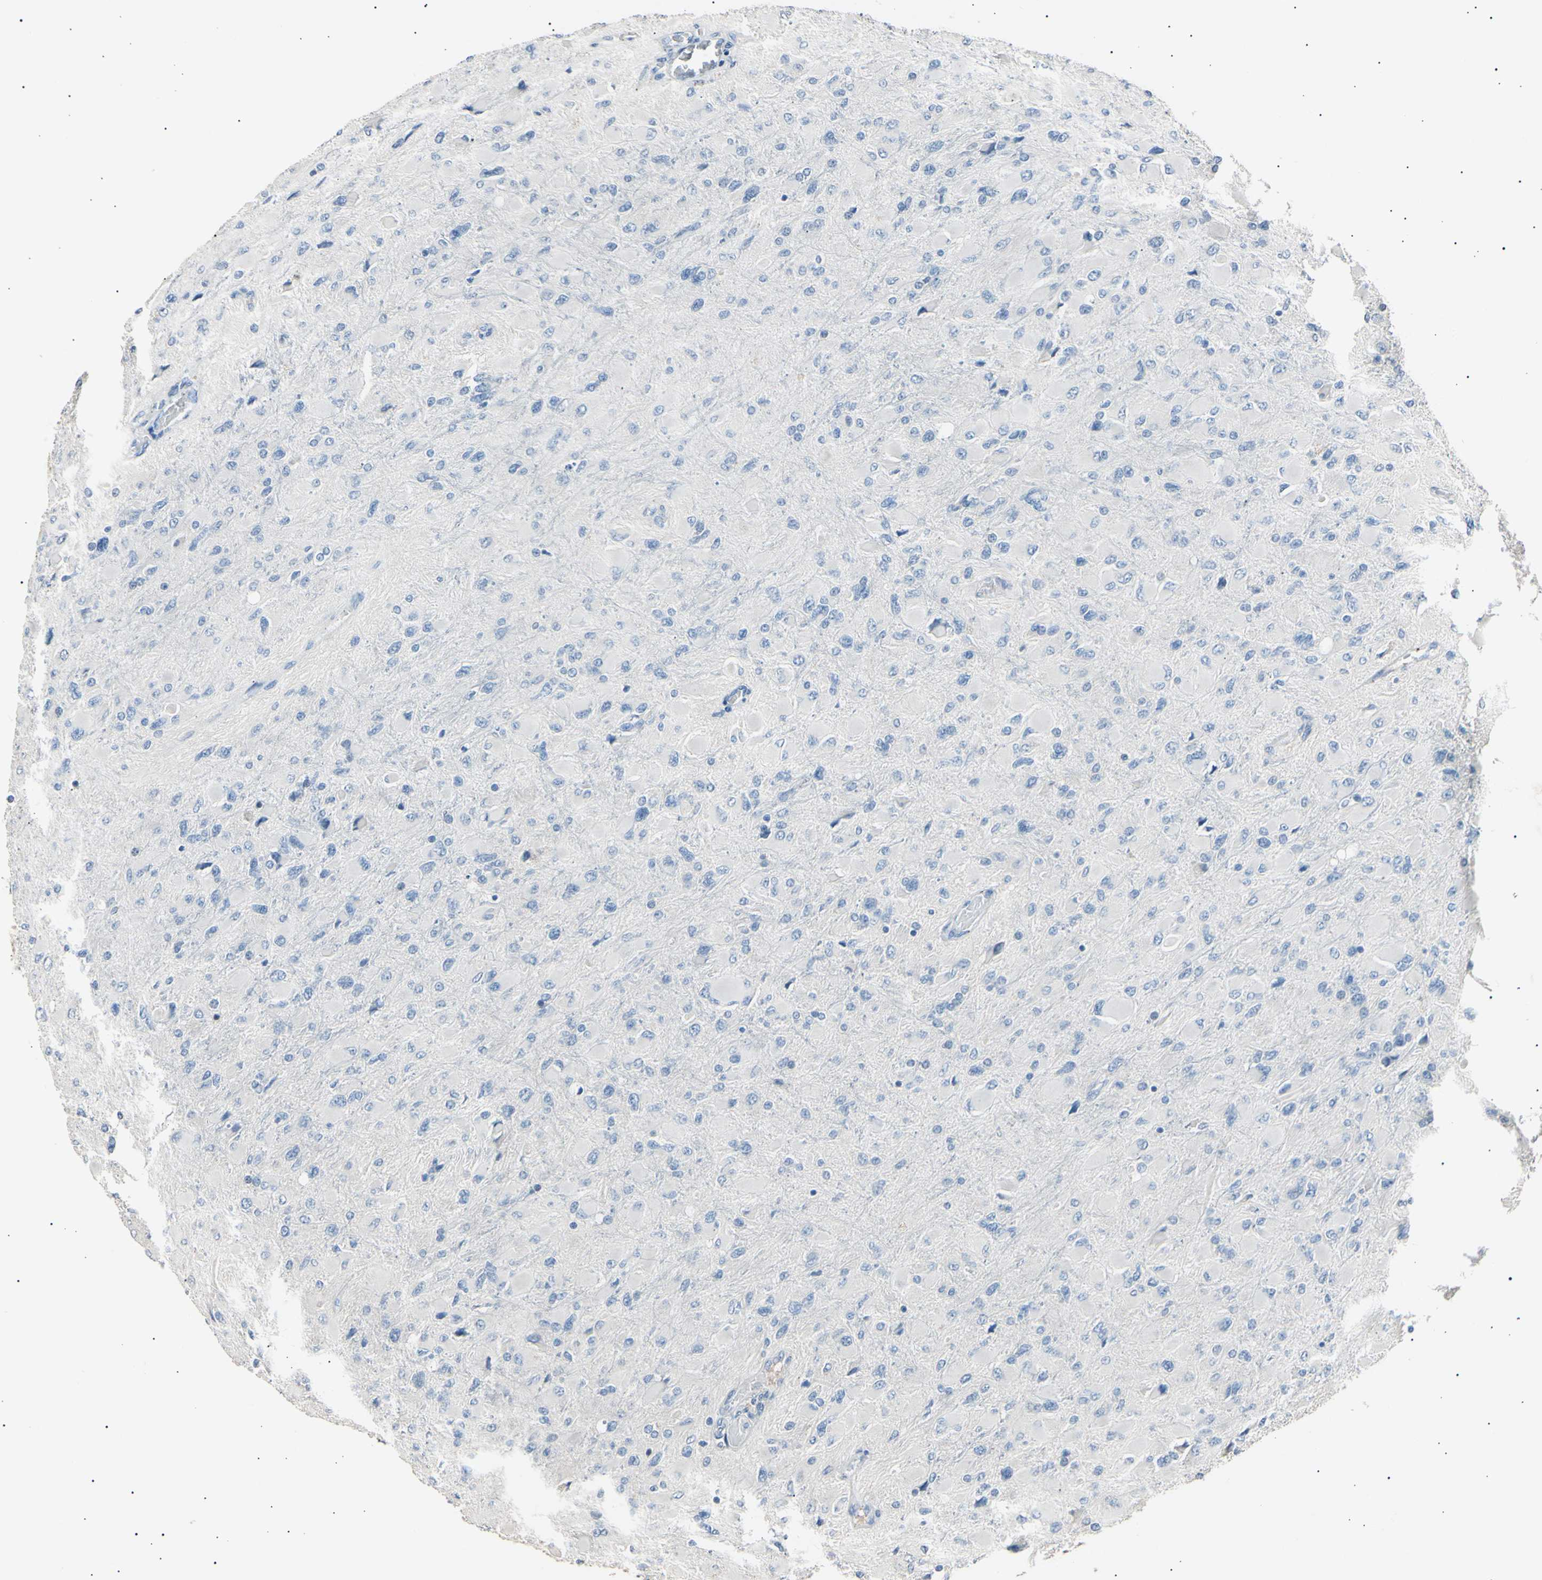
{"staining": {"intensity": "negative", "quantity": "none", "location": "none"}, "tissue": "glioma", "cell_type": "Tumor cells", "image_type": "cancer", "snomed": [{"axis": "morphology", "description": "Glioma, malignant, High grade"}, {"axis": "topography", "description": "Cerebral cortex"}], "caption": "This is an immunohistochemistry image of human malignant glioma (high-grade). There is no expression in tumor cells.", "gene": "LDLR", "patient": {"sex": "female", "age": 36}}